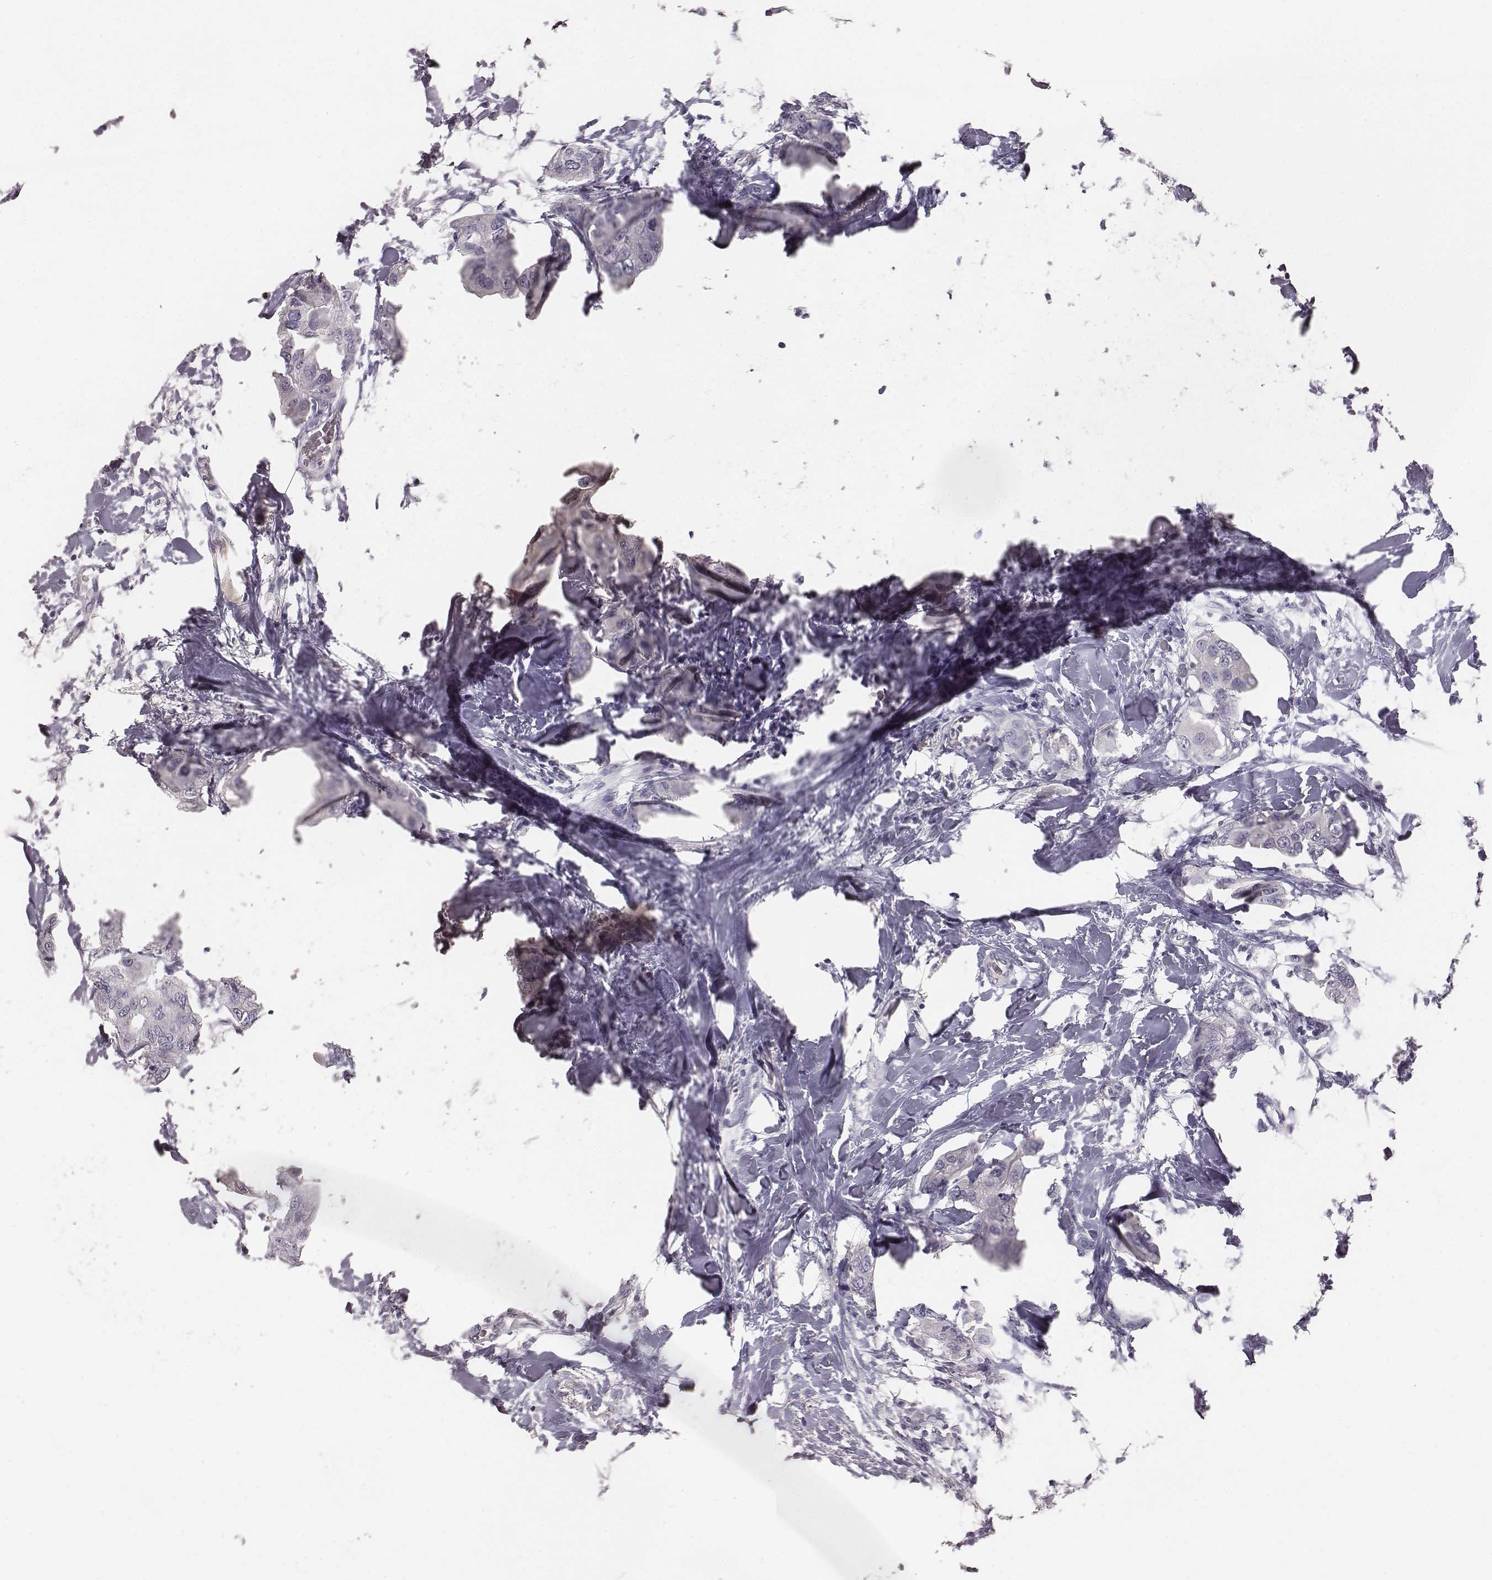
{"staining": {"intensity": "negative", "quantity": "none", "location": "none"}, "tissue": "breast cancer", "cell_type": "Tumor cells", "image_type": "cancer", "snomed": [{"axis": "morphology", "description": "Normal tissue, NOS"}, {"axis": "morphology", "description": "Duct carcinoma"}, {"axis": "topography", "description": "Breast"}], "caption": "The micrograph exhibits no significant expression in tumor cells of breast cancer (infiltrating ductal carcinoma).", "gene": "MYH6", "patient": {"sex": "female", "age": 40}}